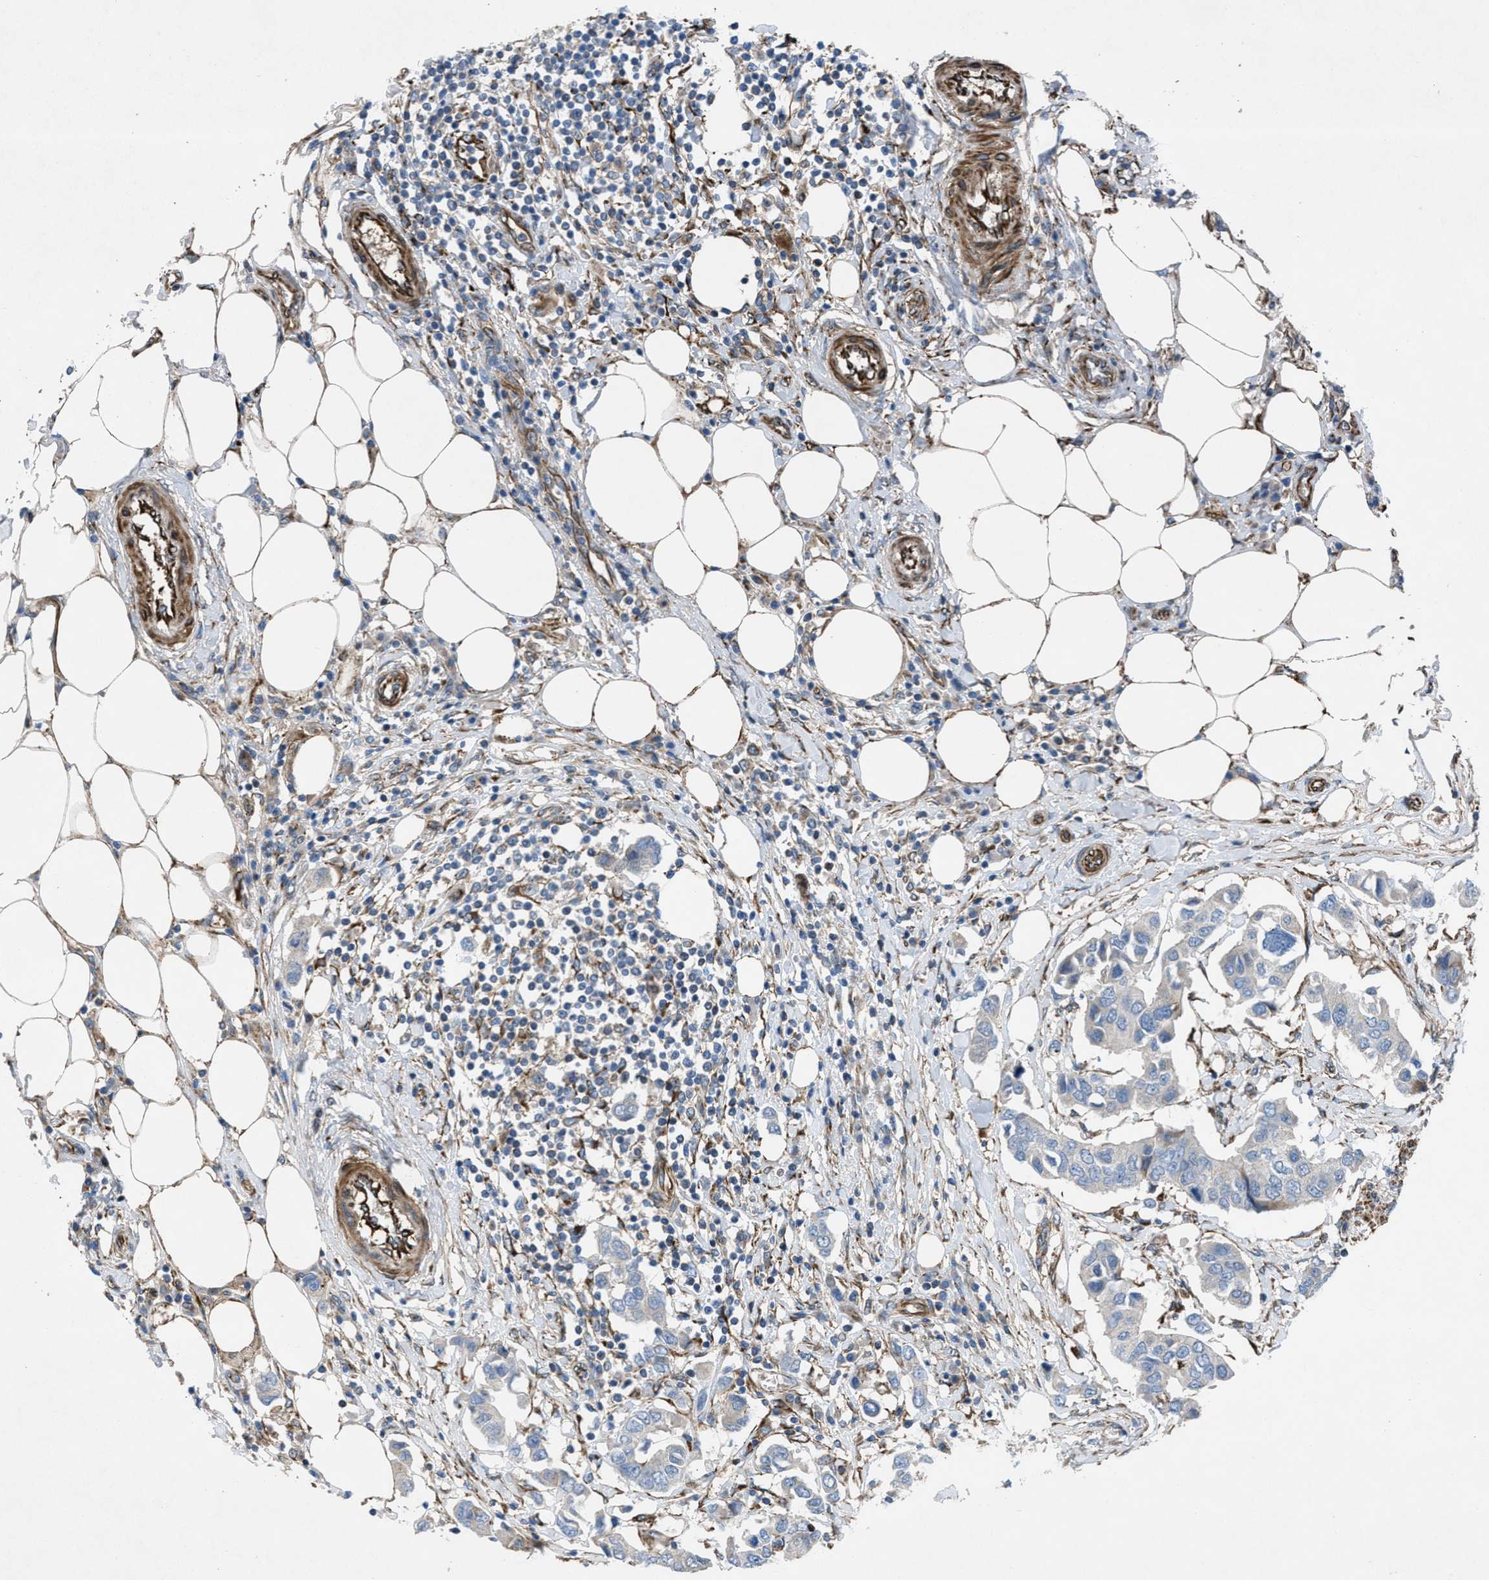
{"staining": {"intensity": "negative", "quantity": "none", "location": "none"}, "tissue": "breast cancer", "cell_type": "Tumor cells", "image_type": "cancer", "snomed": [{"axis": "morphology", "description": "Duct carcinoma"}, {"axis": "topography", "description": "Breast"}], "caption": "An immunohistochemistry (IHC) micrograph of breast cancer is shown. There is no staining in tumor cells of breast cancer.", "gene": "SLC6A9", "patient": {"sex": "female", "age": 80}}